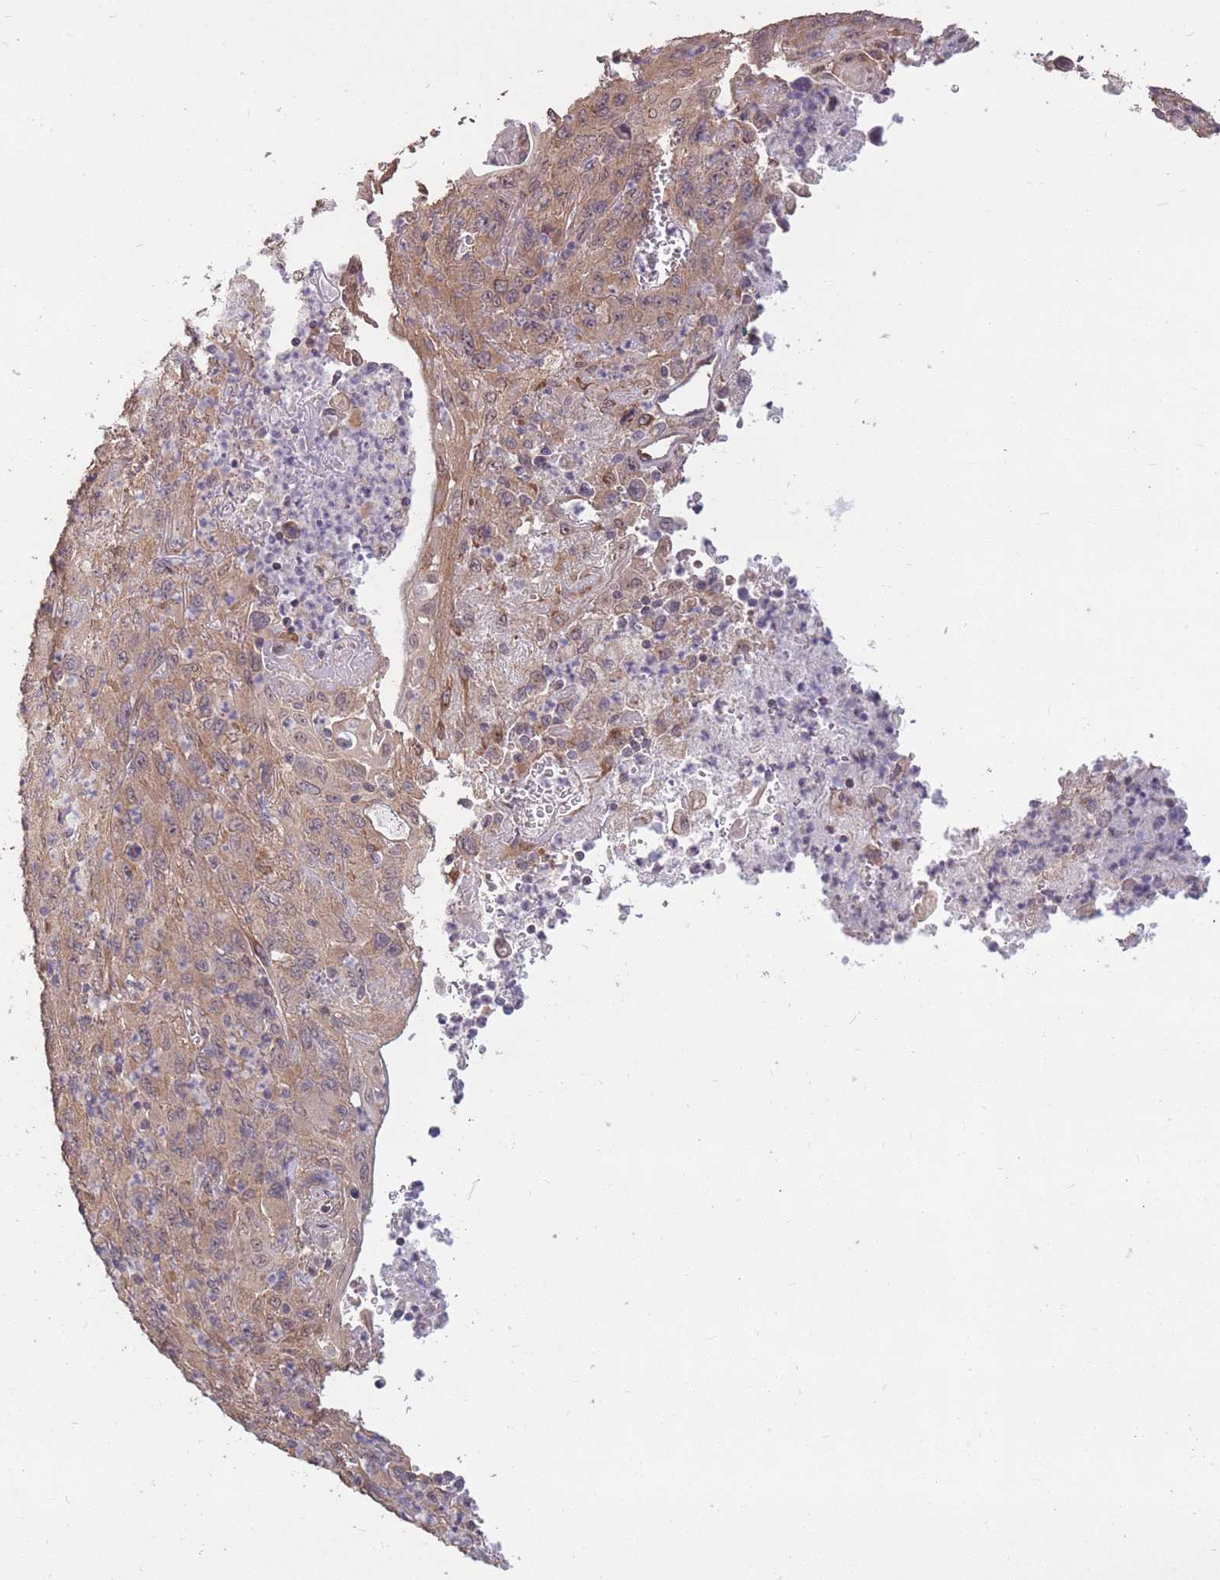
{"staining": {"intensity": "weak", "quantity": ">75%", "location": "cytoplasmic/membranous"}, "tissue": "melanoma", "cell_type": "Tumor cells", "image_type": "cancer", "snomed": [{"axis": "morphology", "description": "Malignant melanoma, Metastatic site"}, {"axis": "topography", "description": "Skin"}], "caption": "Protein staining of malignant melanoma (metastatic site) tissue exhibits weak cytoplasmic/membranous staining in approximately >75% of tumor cells.", "gene": "DYNC1LI2", "patient": {"sex": "female", "age": 56}}